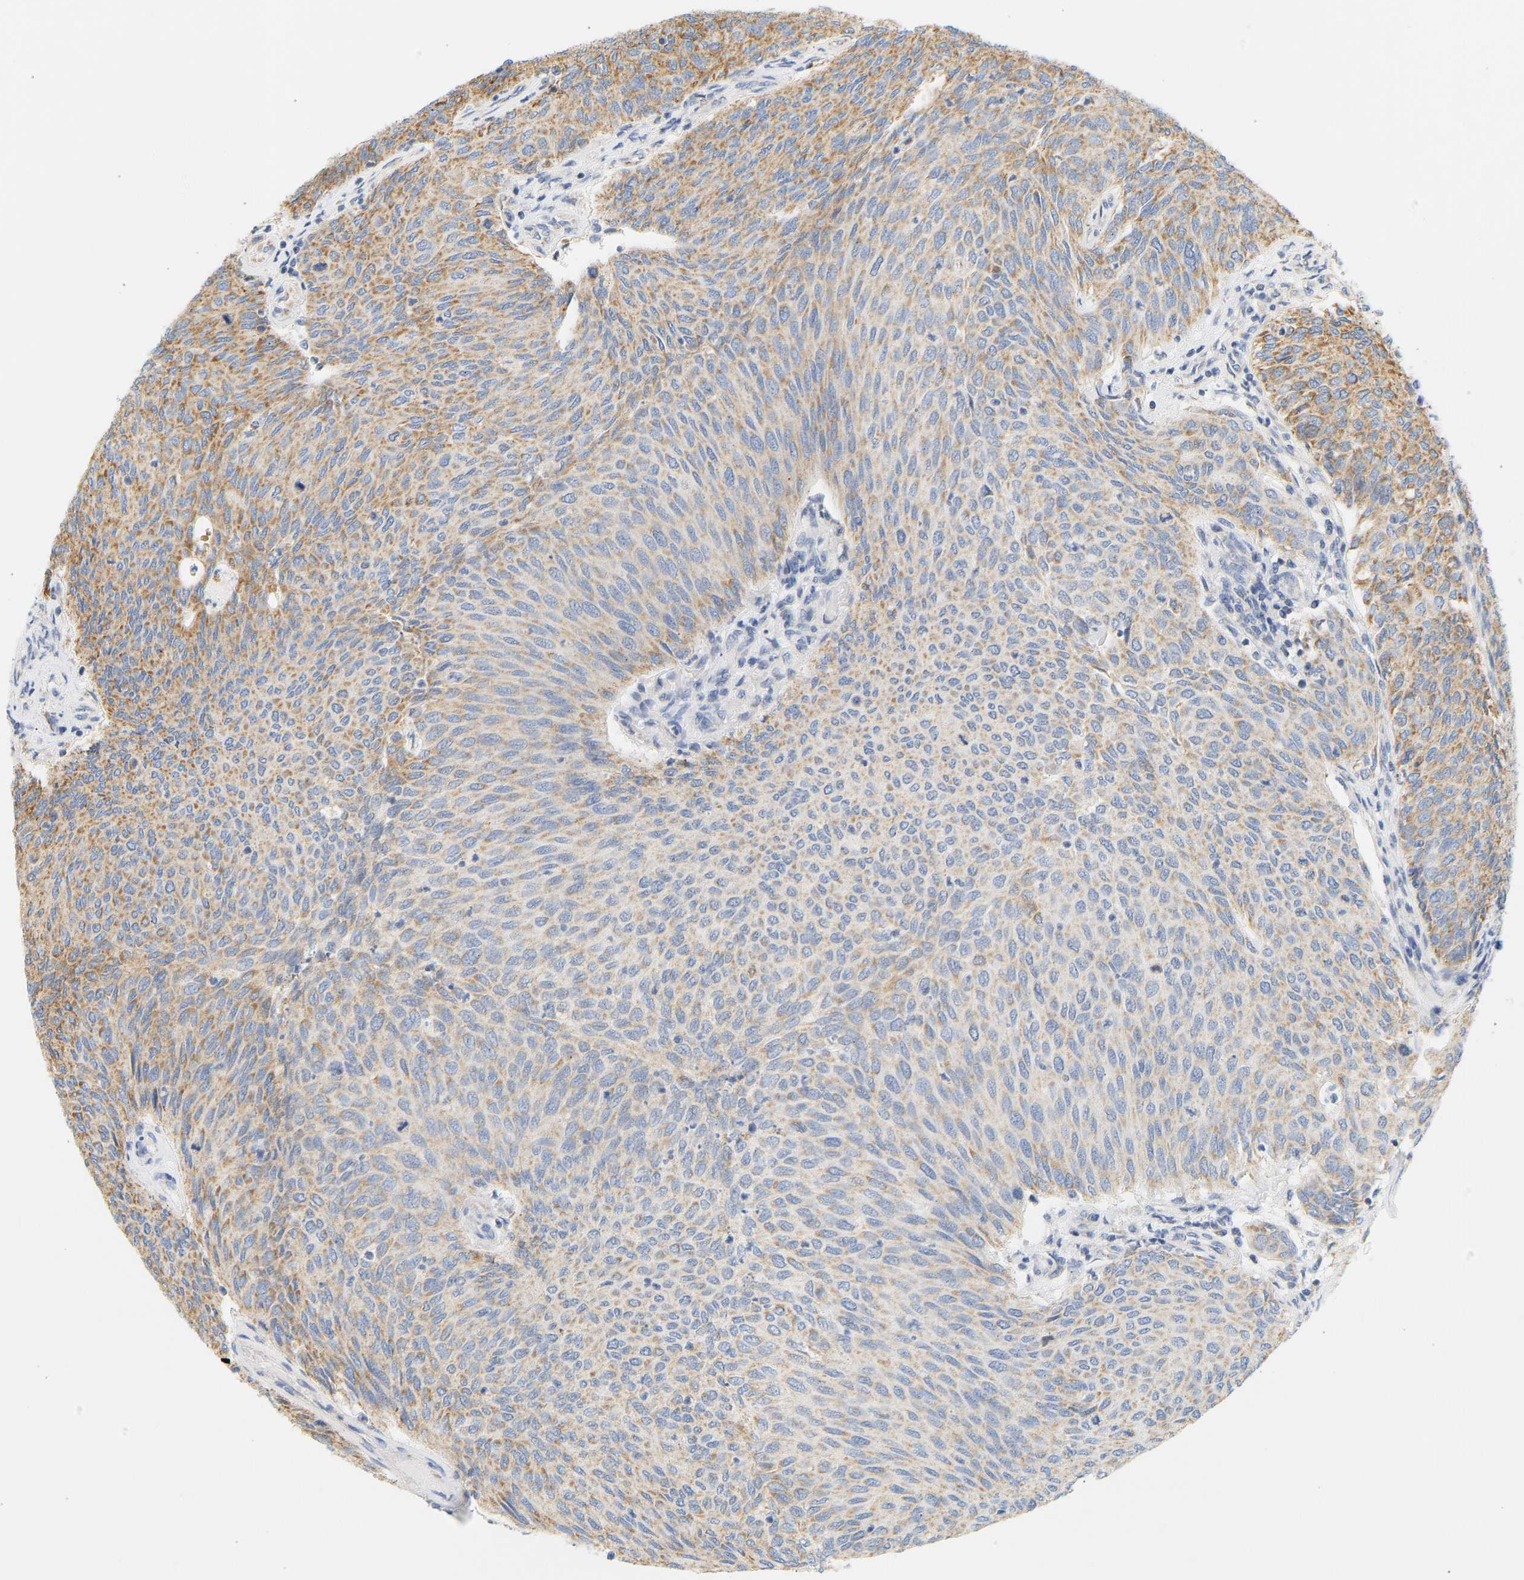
{"staining": {"intensity": "moderate", "quantity": "25%-75%", "location": "cytoplasmic/membranous"}, "tissue": "urothelial cancer", "cell_type": "Tumor cells", "image_type": "cancer", "snomed": [{"axis": "morphology", "description": "Urothelial carcinoma, Low grade"}, {"axis": "topography", "description": "Urinary bladder"}], "caption": "Moderate cytoplasmic/membranous expression for a protein is present in approximately 25%-75% of tumor cells of urothelial carcinoma (low-grade) using immunohistochemistry (IHC).", "gene": "GRPEL2", "patient": {"sex": "female", "age": 79}}